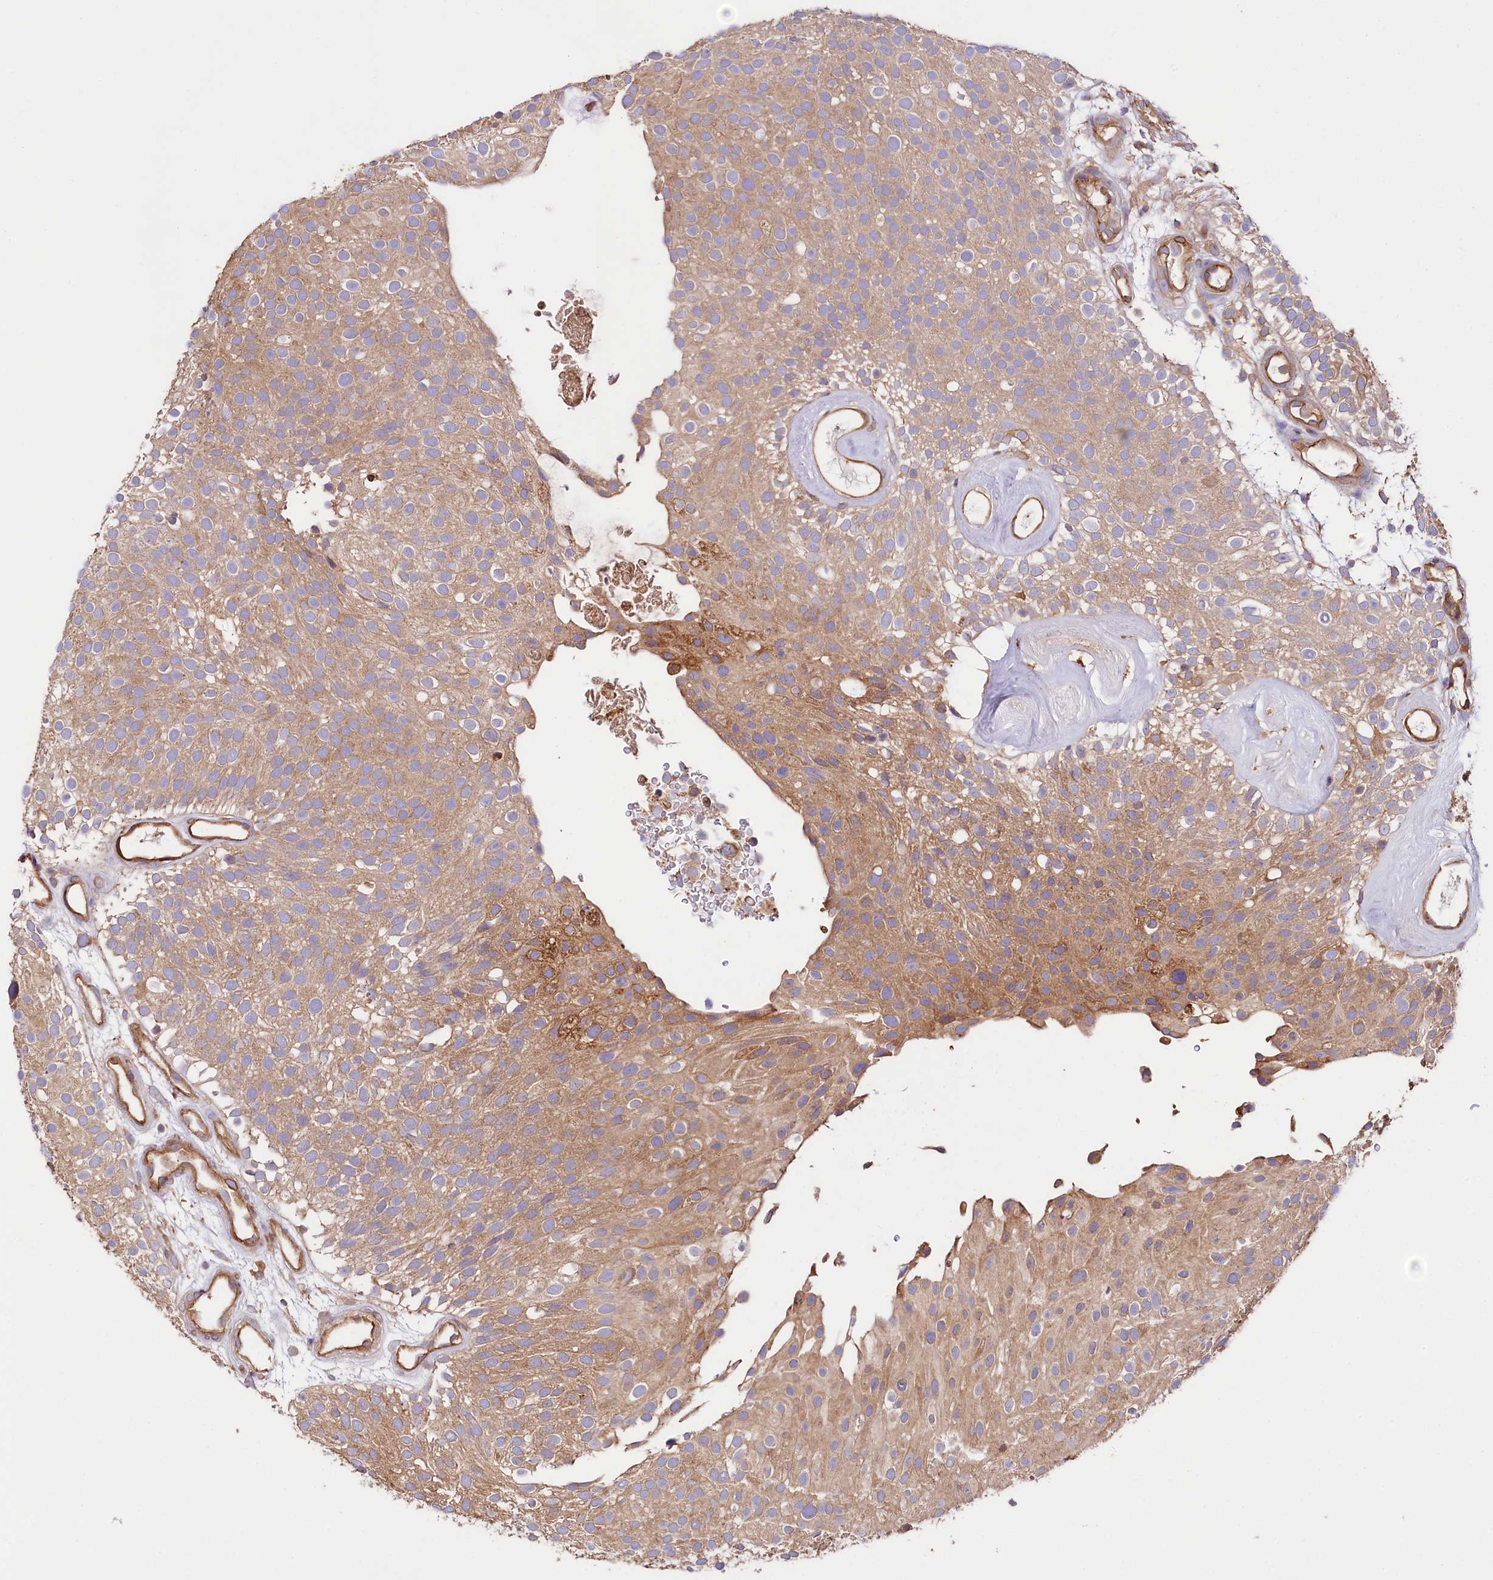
{"staining": {"intensity": "moderate", "quantity": ">75%", "location": "cytoplasmic/membranous"}, "tissue": "urothelial cancer", "cell_type": "Tumor cells", "image_type": "cancer", "snomed": [{"axis": "morphology", "description": "Urothelial carcinoma, Low grade"}, {"axis": "topography", "description": "Urinary bladder"}], "caption": "A photomicrograph of low-grade urothelial carcinoma stained for a protein shows moderate cytoplasmic/membranous brown staining in tumor cells.", "gene": "CEP295", "patient": {"sex": "male", "age": 78}}